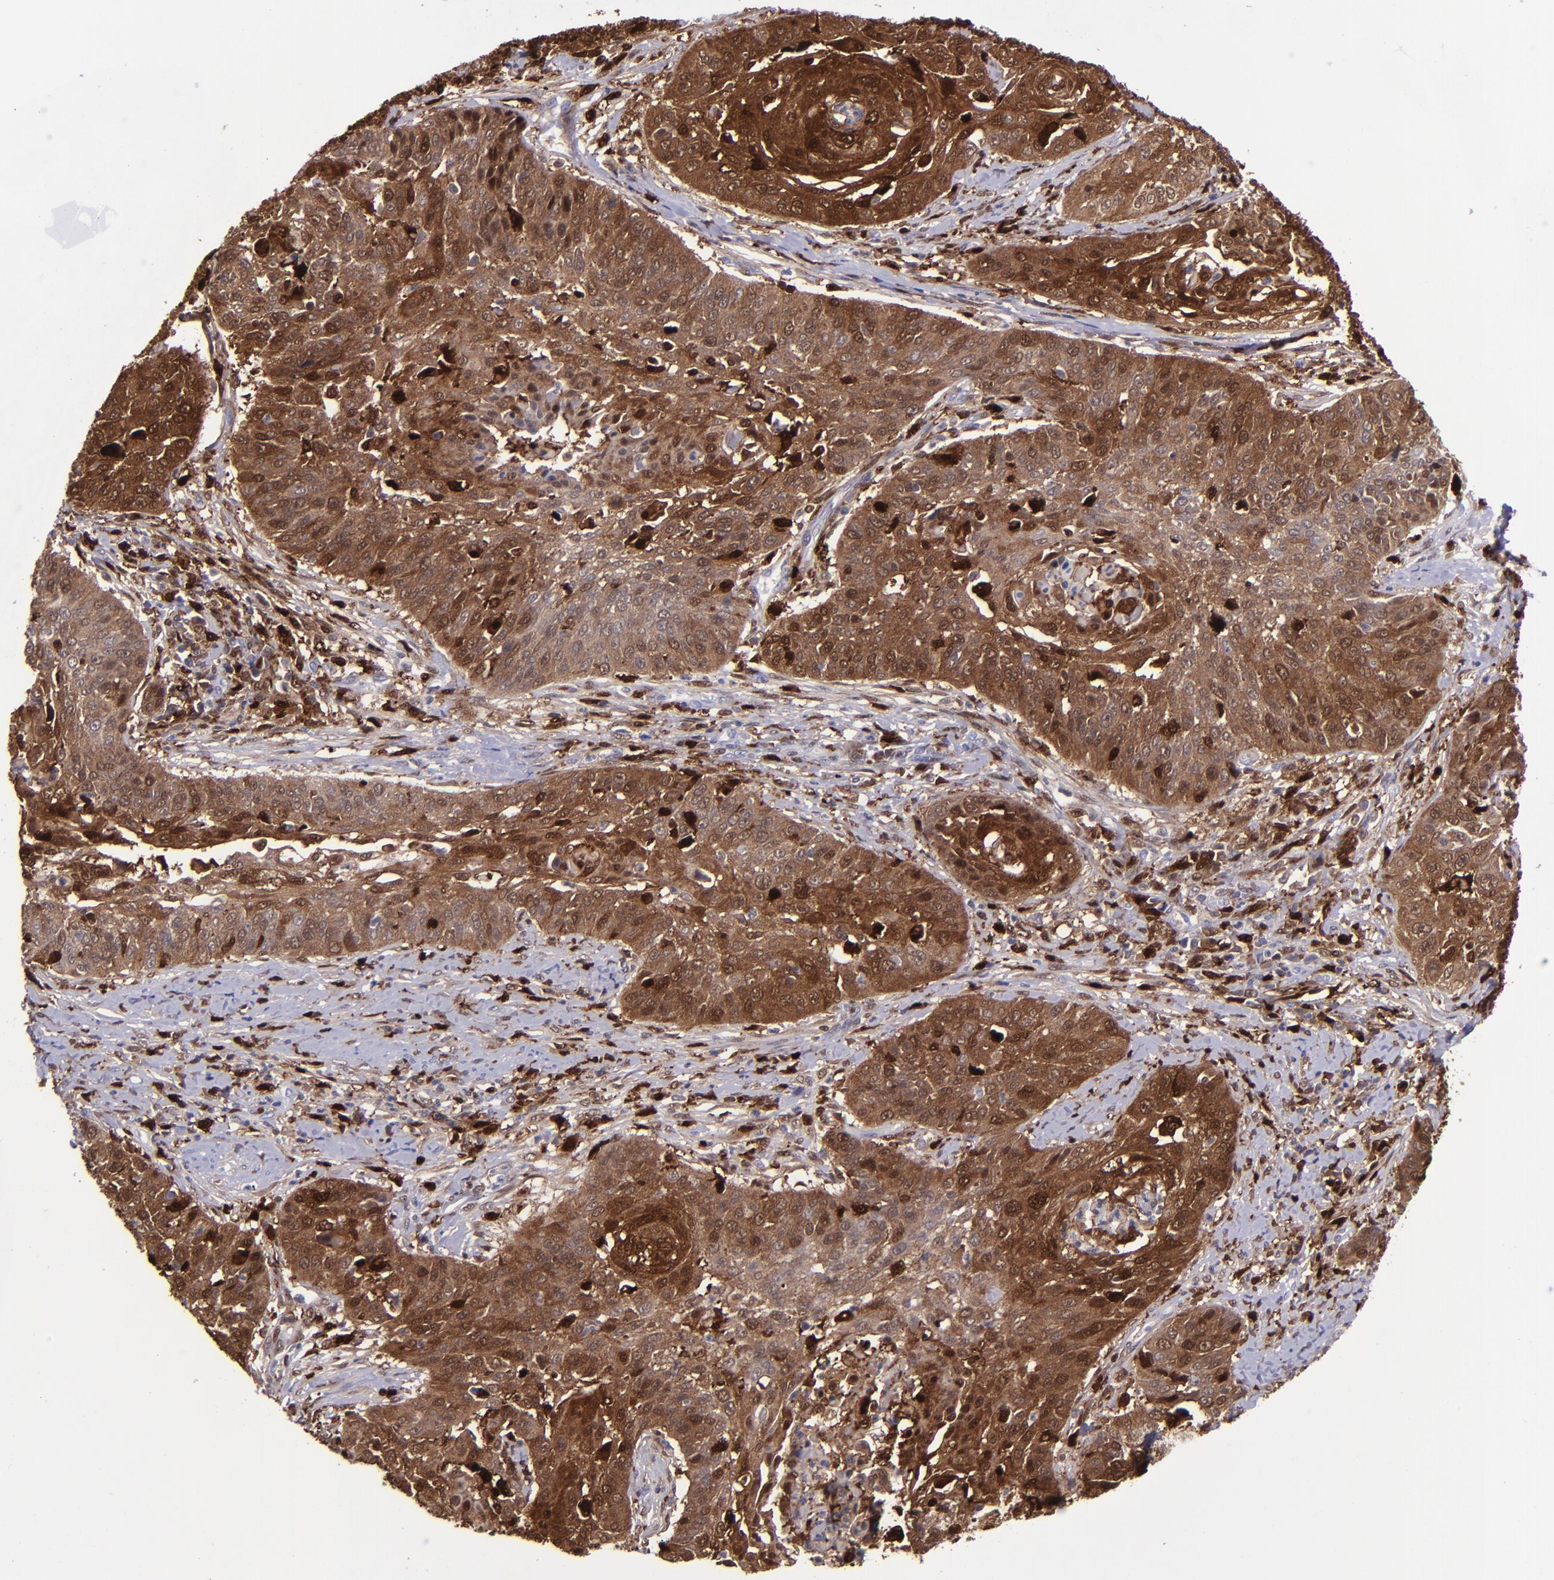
{"staining": {"intensity": "strong", "quantity": ">75%", "location": "cytoplasmic/membranous,nuclear"}, "tissue": "cervical cancer", "cell_type": "Tumor cells", "image_type": "cancer", "snomed": [{"axis": "morphology", "description": "Squamous cell carcinoma, NOS"}, {"axis": "topography", "description": "Cervix"}], "caption": "Human cervical cancer (squamous cell carcinoma) stained for a protein (brown) demonstrates strong cytoplasmic/membranous and nuclear positive expression in approximately >75% of tumor cells.", "gene": "TYMP", "patient": {"sex": "female", "age": 64}}